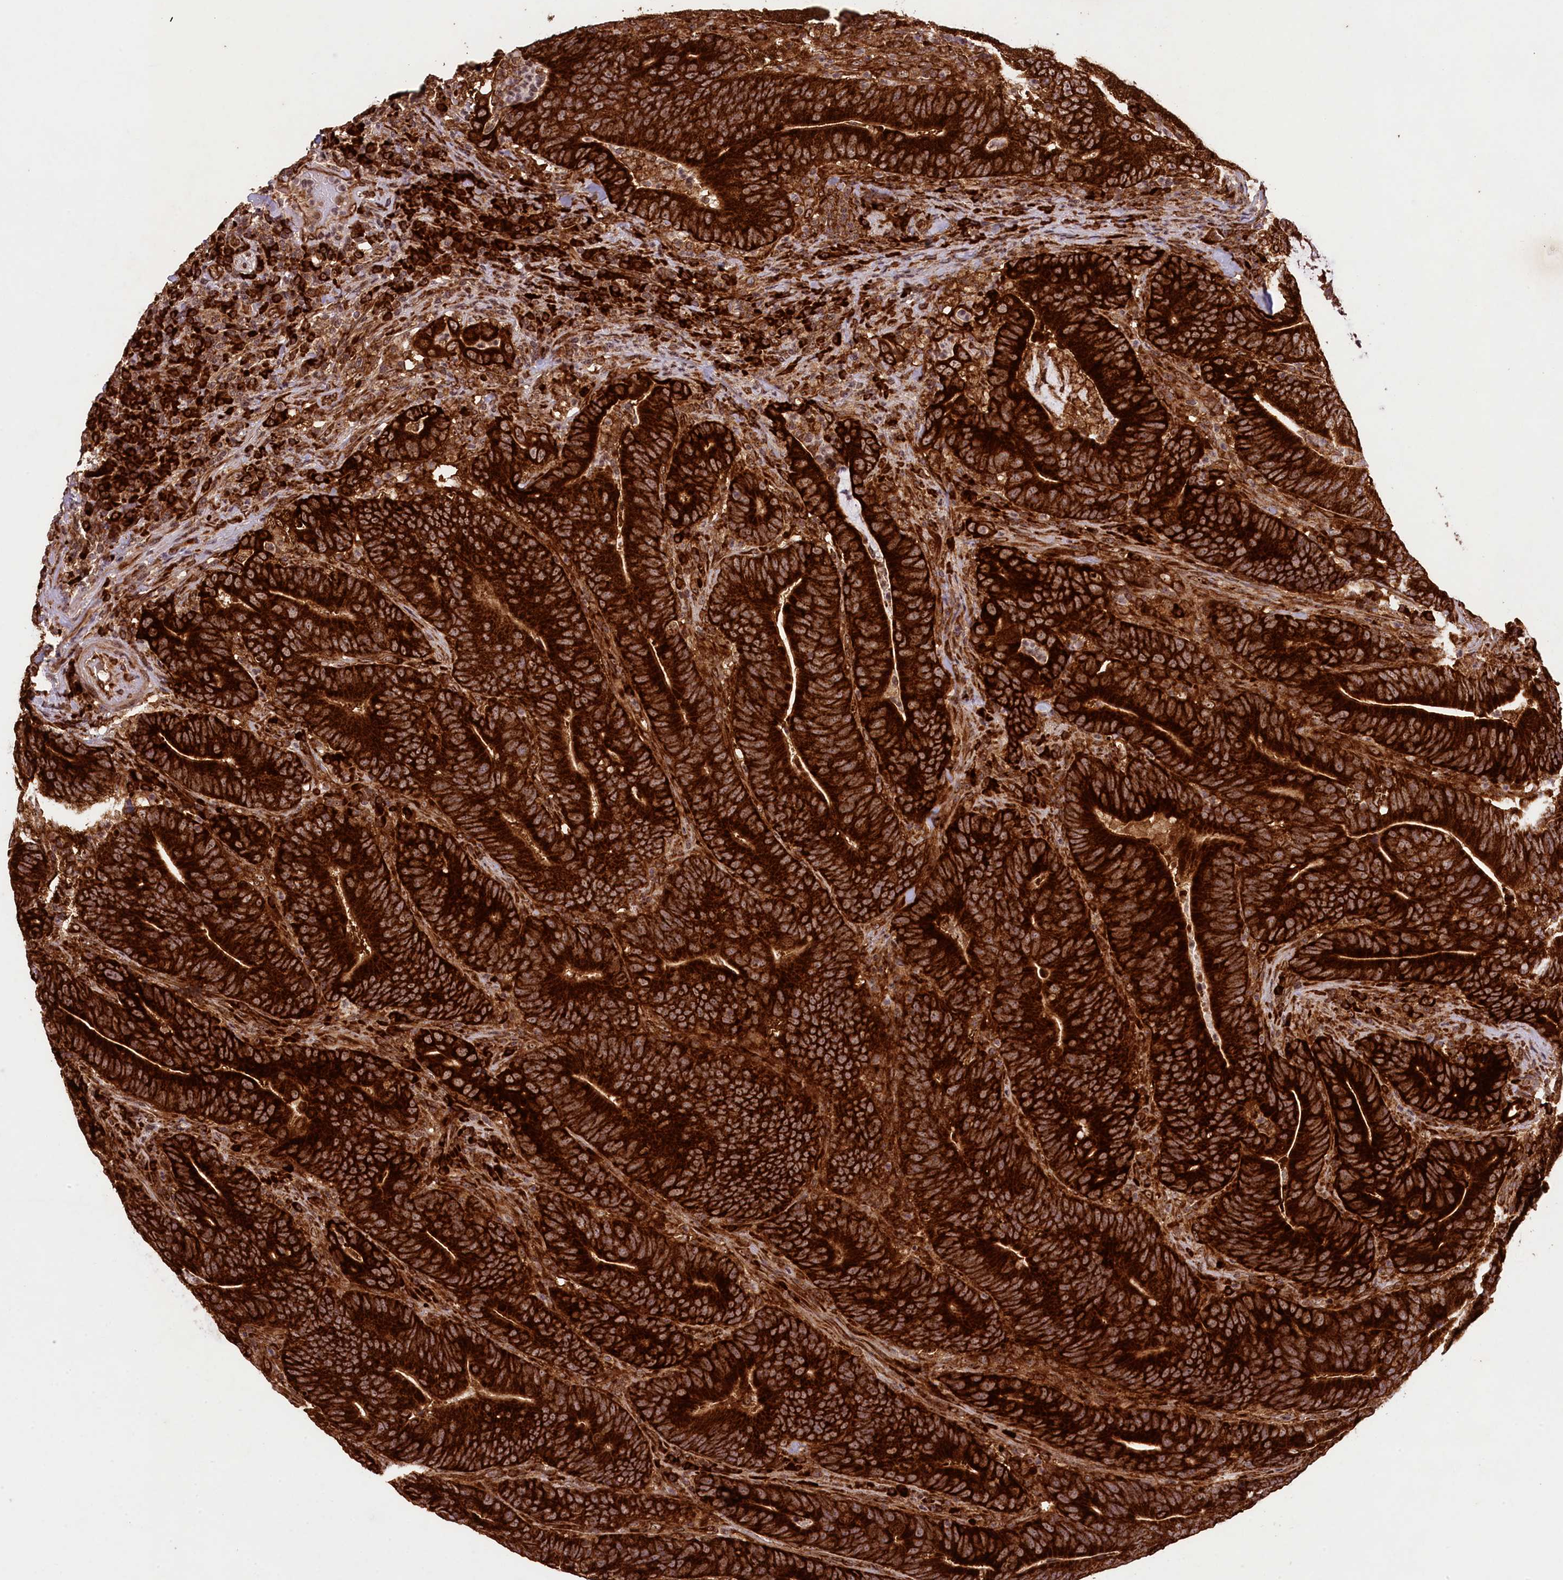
{"staining": {"intensity": "strong", "quantity": ">75%", "location": "cytoplasmic/membranous"}, "tissue": "colorectal cancer", "cell_type": "Tumor cells", "image_type": "cancer", "snomed": [{"axis": "morphology", "description": "Adenocarcinoma, NOS"}, {"axis": "topography", "description": "Colon"}], "caption": "The immunohistochemical stain shows strong cytoplasmic/membranous expression in tumor cells of colorectal cancer tissue.", "gene": "LARP4", "patient": {"sex": "female", "age": 66}}